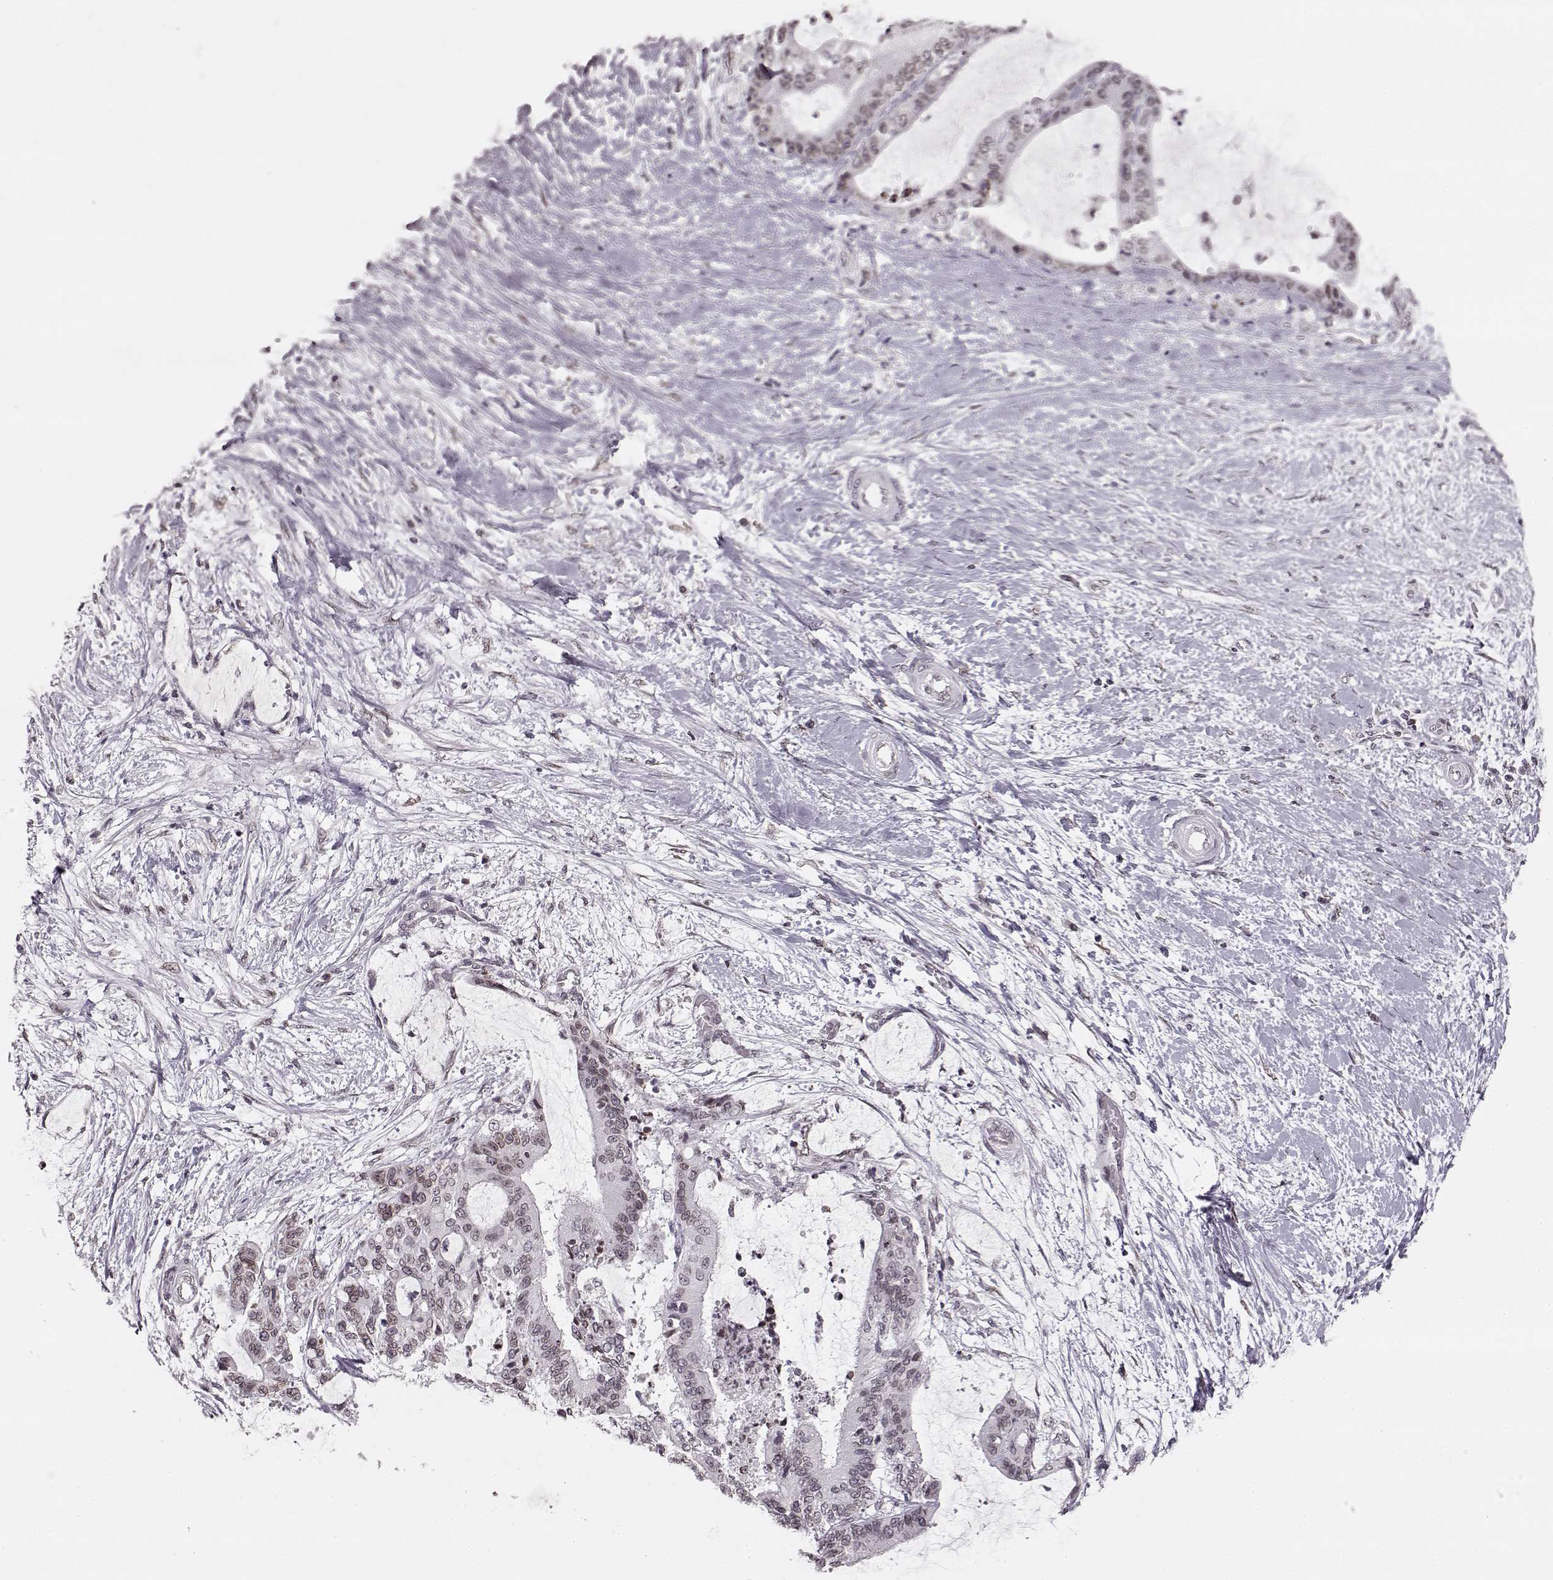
{"staining": {"intensity": "moderate", "quantity": "25%-75%", "location": "cytoplasmic/membranous,nuclear"}, "tissue": "liver cancer", "cell_type": "Tumor cells", "image_type": "cancer", "snomed": [{"axis": "morphology", "description": "Cholangiocarcinoma"}, {"axis": "topography", "description": "Liver"}], "caption": "Immunohistochemical staining of liver cancer reveals medium levels of moderate cytoplasmic/membranous and nuclear protein positivity in approximately 25%-75% of tumor cells.", "gene": "DCAF12", "patient": {"sex": "female", "age": 73}}